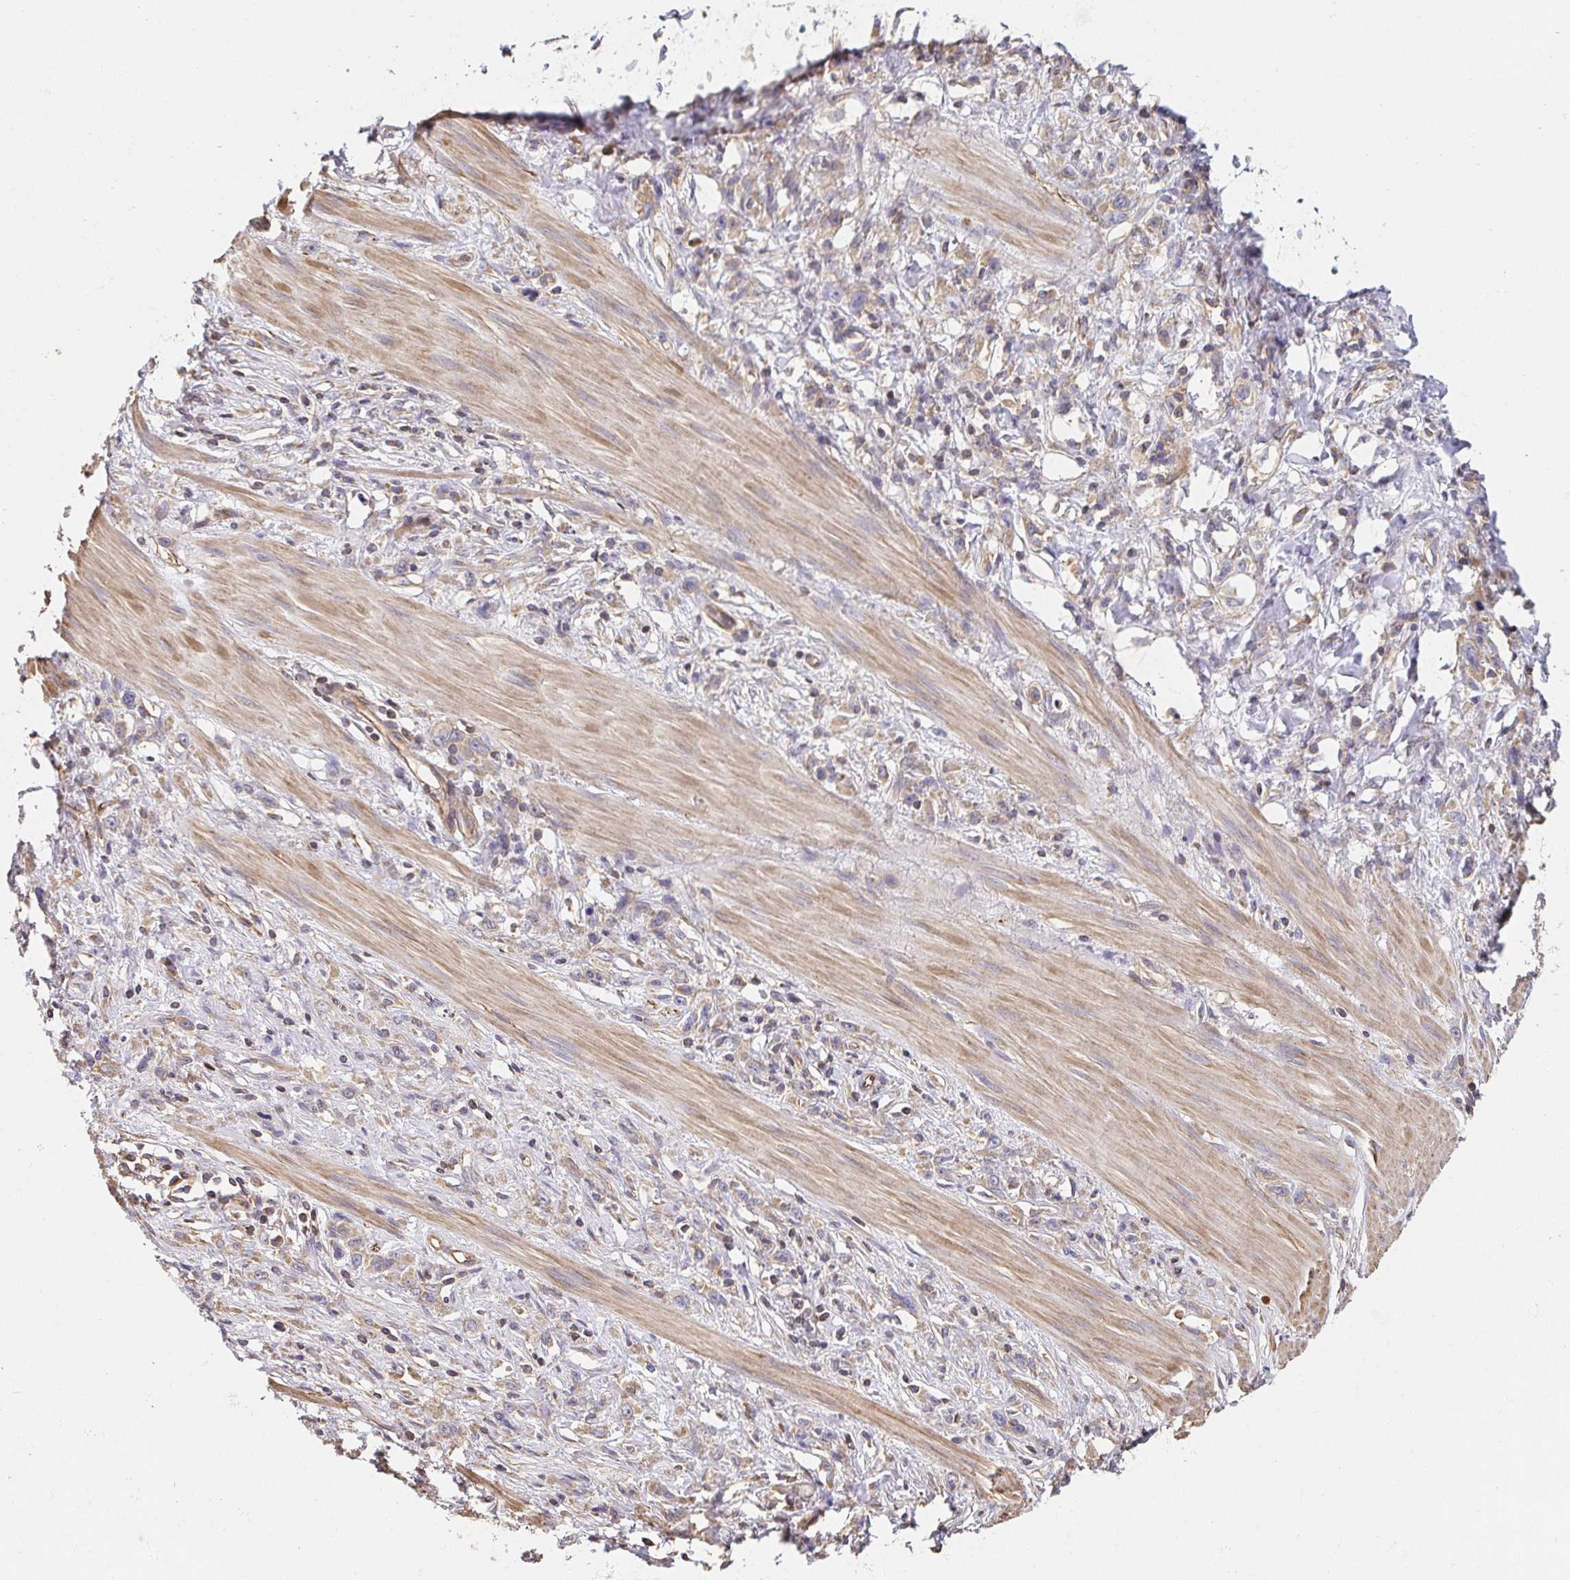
{"staining": {"intensity": "weak", "quantity": ">75%", "location": "cytoplasmic/membranous"}, "tissue": "stomach cancer", "cell_type": "Tumor cells", "image_type": "cancer", "snomed": [{"axis": "morphology", "description": "Adenocarcinoma, NOS"}, {"axis": "topography", "description": "Stomach"}], "caption": "DAB (3,3'-diaminobenzidine) immunohistochemical staining of human adenocarcinoma (stomach) shows weak cytoplasmic/membranous protein positivity in about >75% of tumor cells. (brown staining indicates protein expression, while blue staining denotes nuclei).", "gene": "APBB1", "patient": {"sex": "male", "age": 47}}